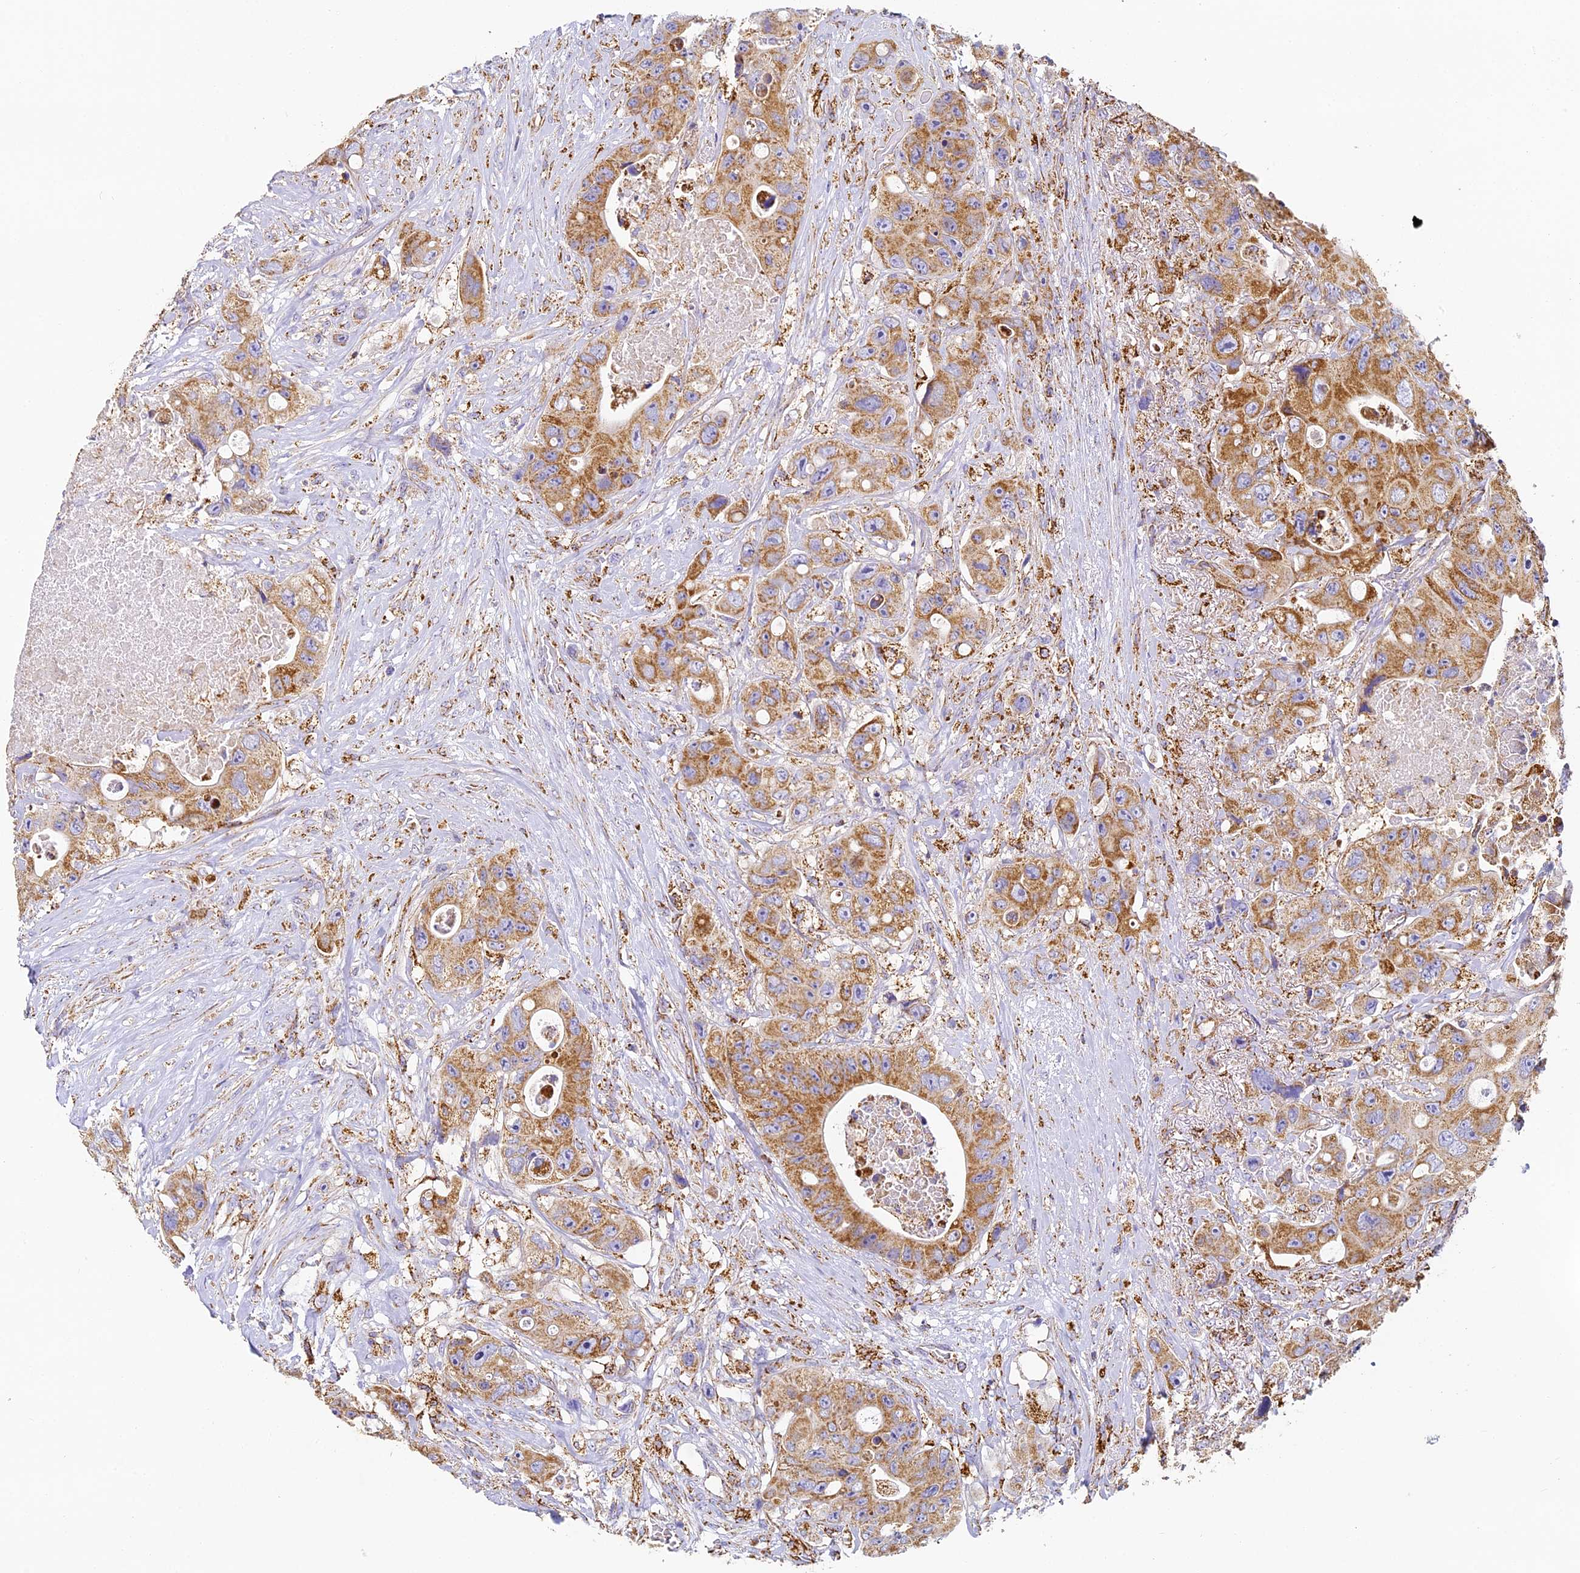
{"staining": {"intensity": "moderate", "quantity": ">75%", "location": "cytoplasmic/membranous"}, "tissue": "colorectal cancer", "cell_type": "Tumor cells", "image_type": "cancer", "snomed": [{"axis": "morphology", "description": "Adenocarcinoma, NOS"}, {"axis": "topography", "description": "Colon"}], "caption": "This image displays immunohistochemistry (IHC) staining of human colorectal adenocarcinoma, with medium moderate cytoplasmic/membranous expression in about >75% of tumor cells.", "gene": "STK17A", "patient": {"sex": "female", "age": 46}}